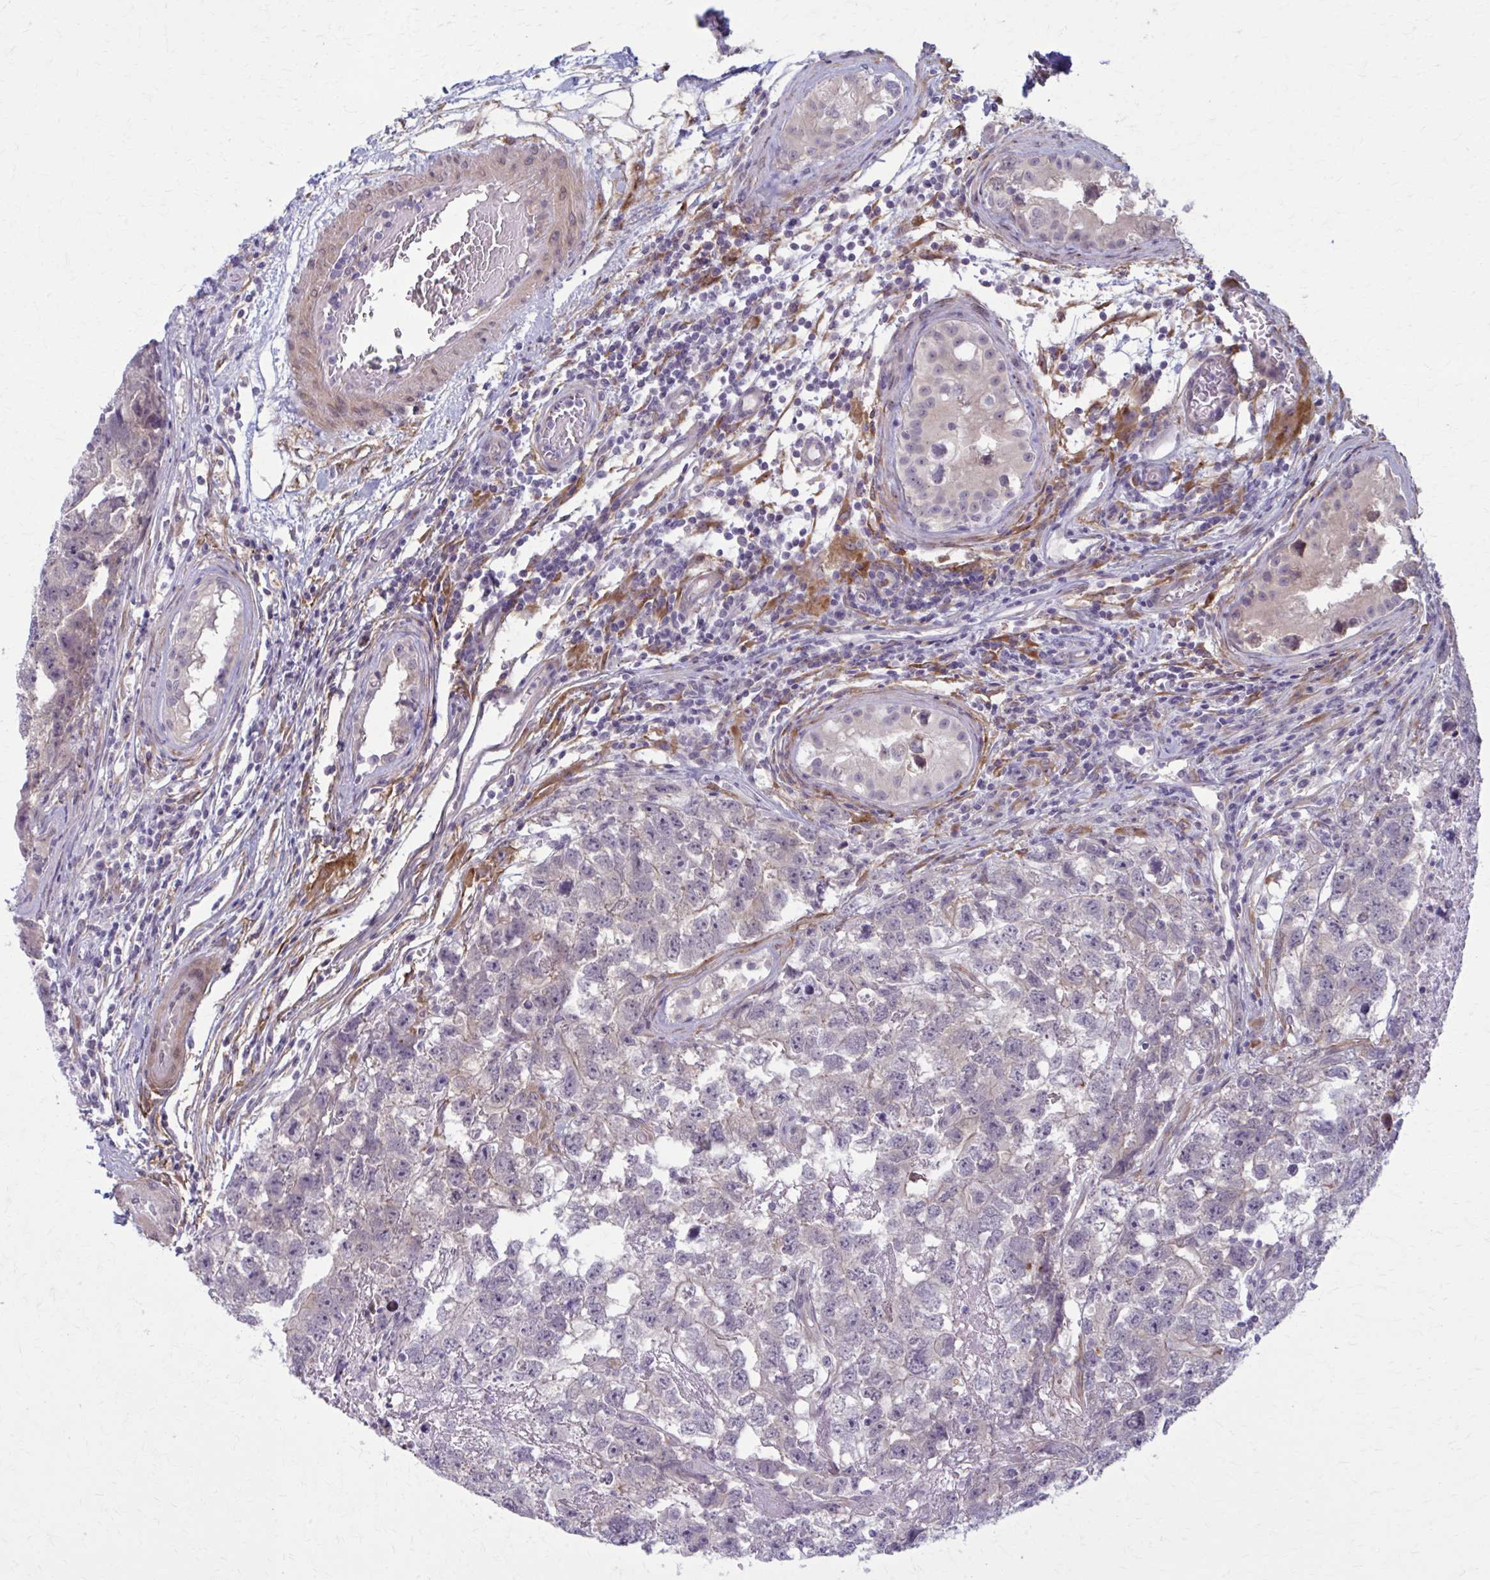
{"staining": {"intensity": "weak", "quantity": "<25%", "location": "cytoplasmic/membranous"}, "tissue": "testis cancer", "cell_type": "Tumor cells", "image_type": "cancer", "snomed": [{"axis": "morphology", "description": "Carcinoma, Embryonal, NOS"}, {"axis": "topography", "description": "Testis"}], "caption": "The image exhibits no significant positivity in tumor cells of testis cancer.", "gene": "NUMBL", "patient": {"sex": "male", "age": 22}}